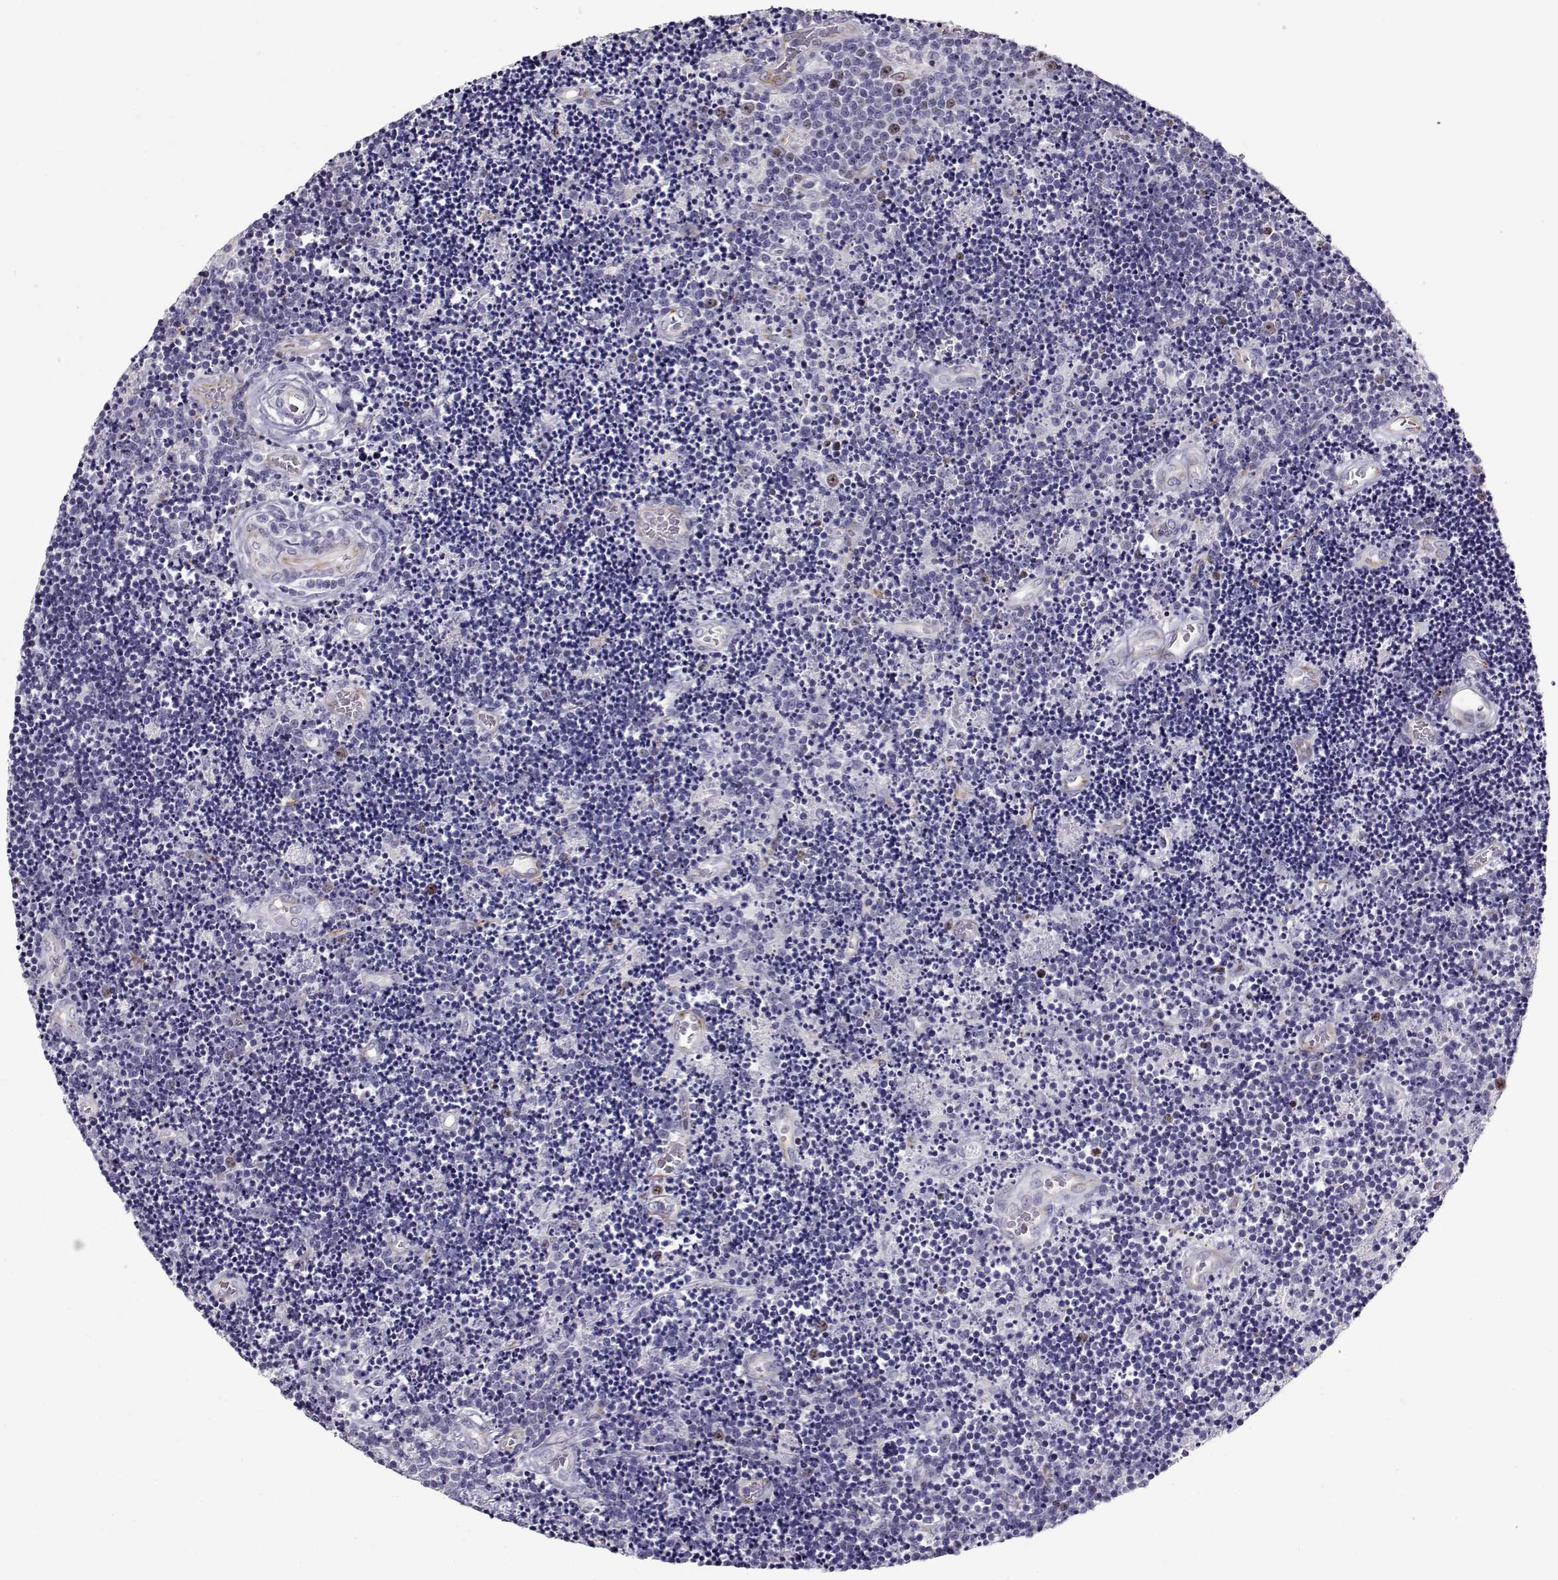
{"staining": {"intensity": "negative", "quantity": "none", "location": "none"}, "tissue": "lymphoma", "cell_type": "Tumor cells", "image_type": "cancer", "snomed": [{"axis": "morphology", "description": "Malignant lymphoma, non-Hodgkin's type, Low grade"}, {"axis": "topography", "description": "Brain"}], "caption": "Tumor cells are negative for brown protein staining in malignant lymphoma, non-Hodgkin's type (low-grade).", "gene": "NPW", "patient": {"sex": "female", "age": 66}}